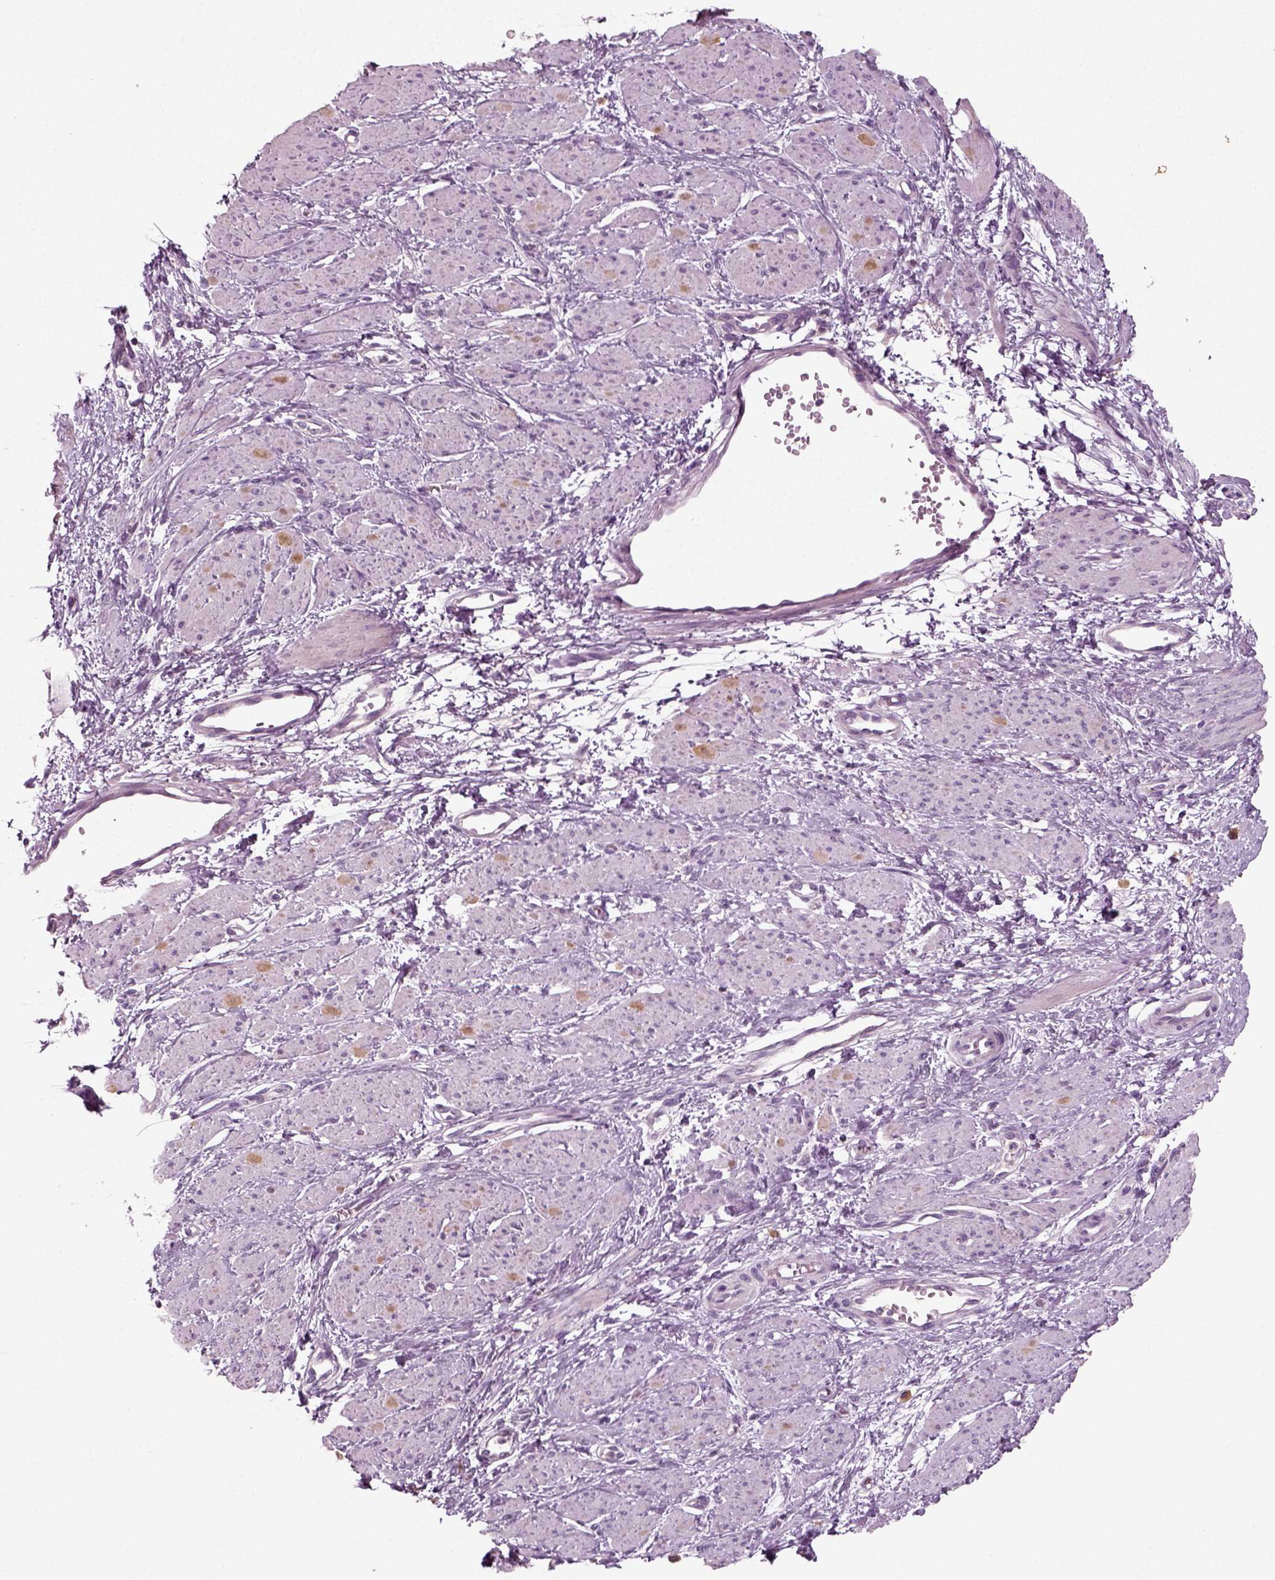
{"staining": {"intensity": "negative", "quantity": "none", "location": "none"}, "tissue": "smooth muscle", "cell_type": "Smooth muscle cells", "image_type": "normal", "snomed": [{"axis": "morphology", "description": "Normal tissue, NOS"}, {"axis": "topography", "description": "Smooth muscle"}, {"axis": "topography", "description": "Uterus"}], "caption": "DAB immunohistochemical staining of unremarkable human smooth muscle shows no significant staining in smooth muscle cells.", "gene": "RND2", "patient": {"sex": "female", "age": 39}}